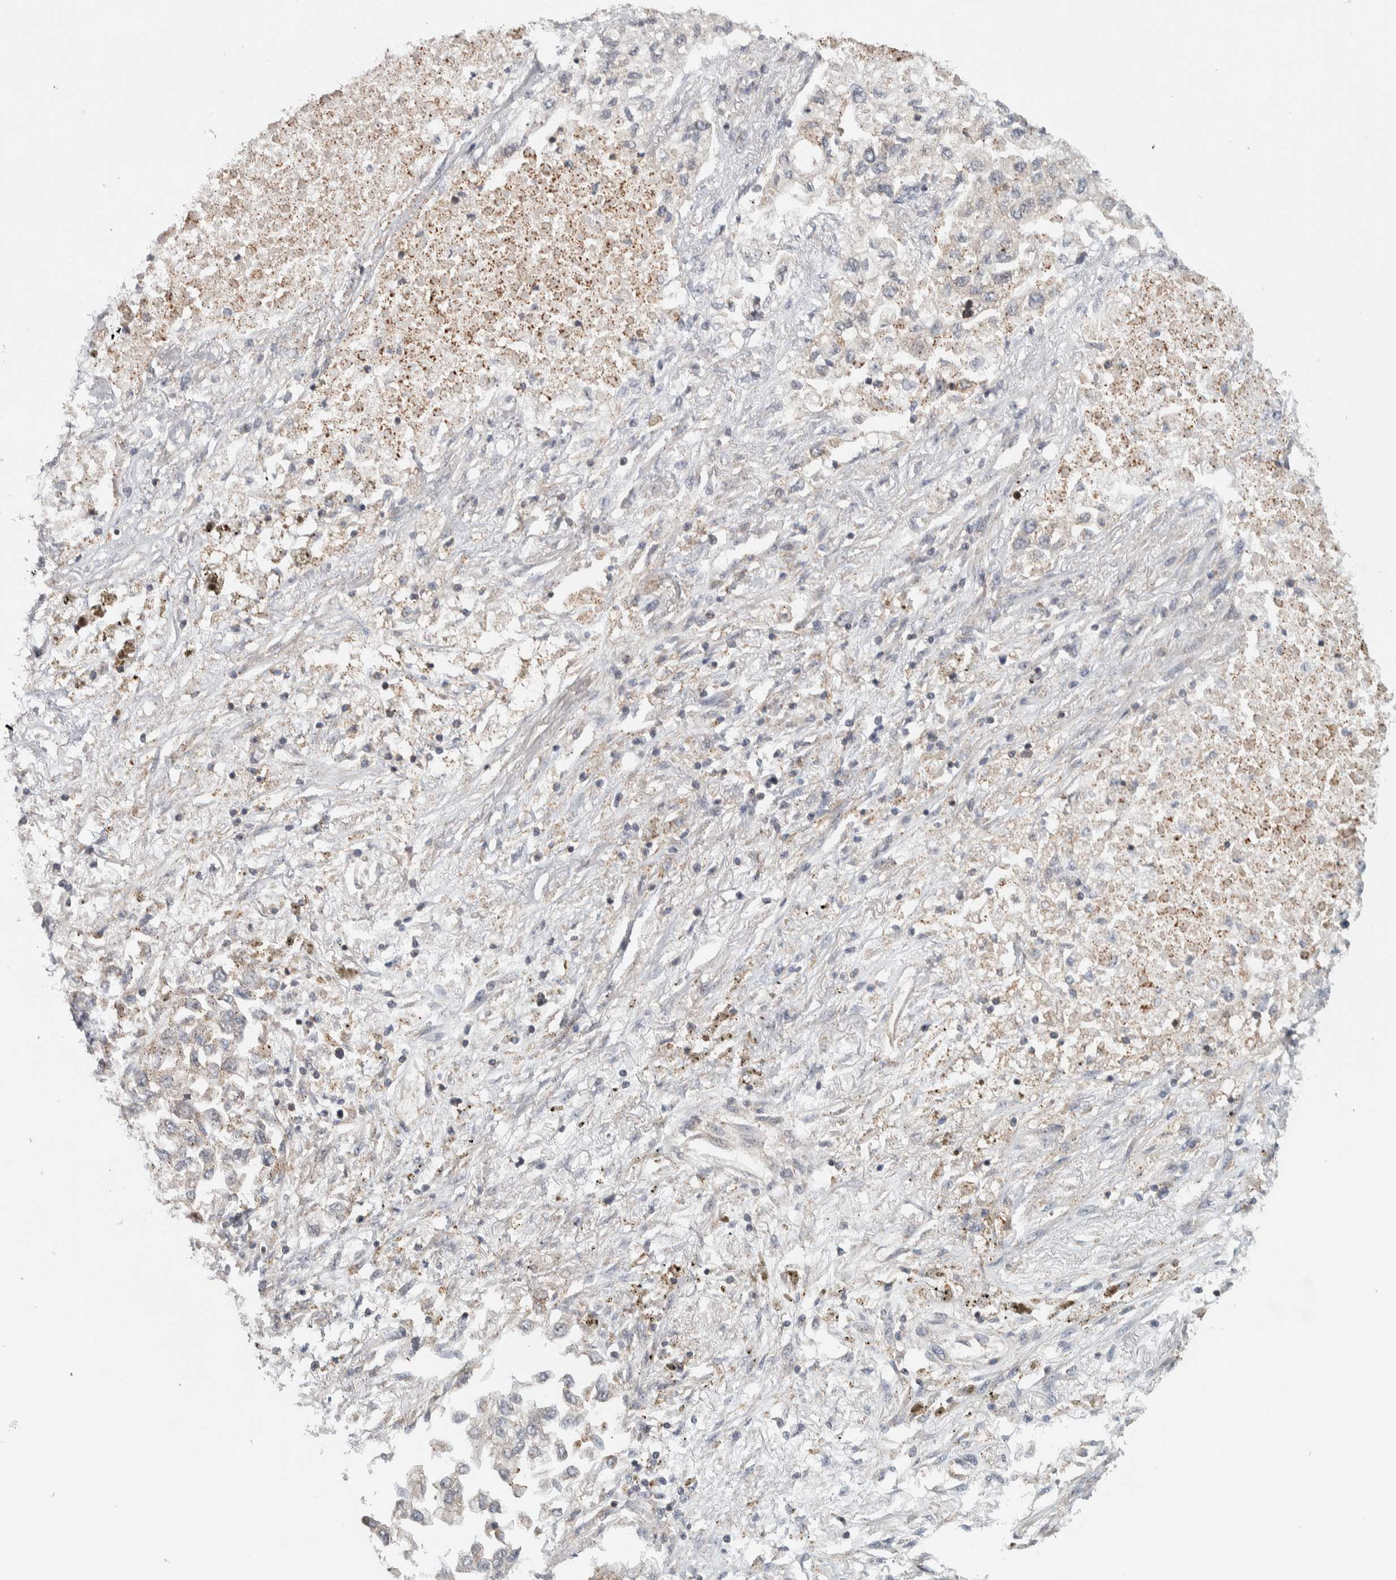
{"staining": {"intensity": "negative", "quantity": "none", "location": "none"}, "tissue": "lung cancer", "cell_type": "Tumor cells", "image_type": "cancer", "snomed": [{"axis": "morphology", "description": "Inflammation, NOS"}, {"axis": "morphology", "description": "Adenocarcinoma, NOS"}, {"axis": "topography", "description": "Lung"}], "caption": "High magnification brightfield microscopy of lung cancer stained with DAB (3,3'-diaminobenzidine) (brown) and counterstained with hematoxylin (blue): tumor cells show no significant positivity.", "gene": "CHMP4C", "patient": {"sex": "male", "age": 63}}